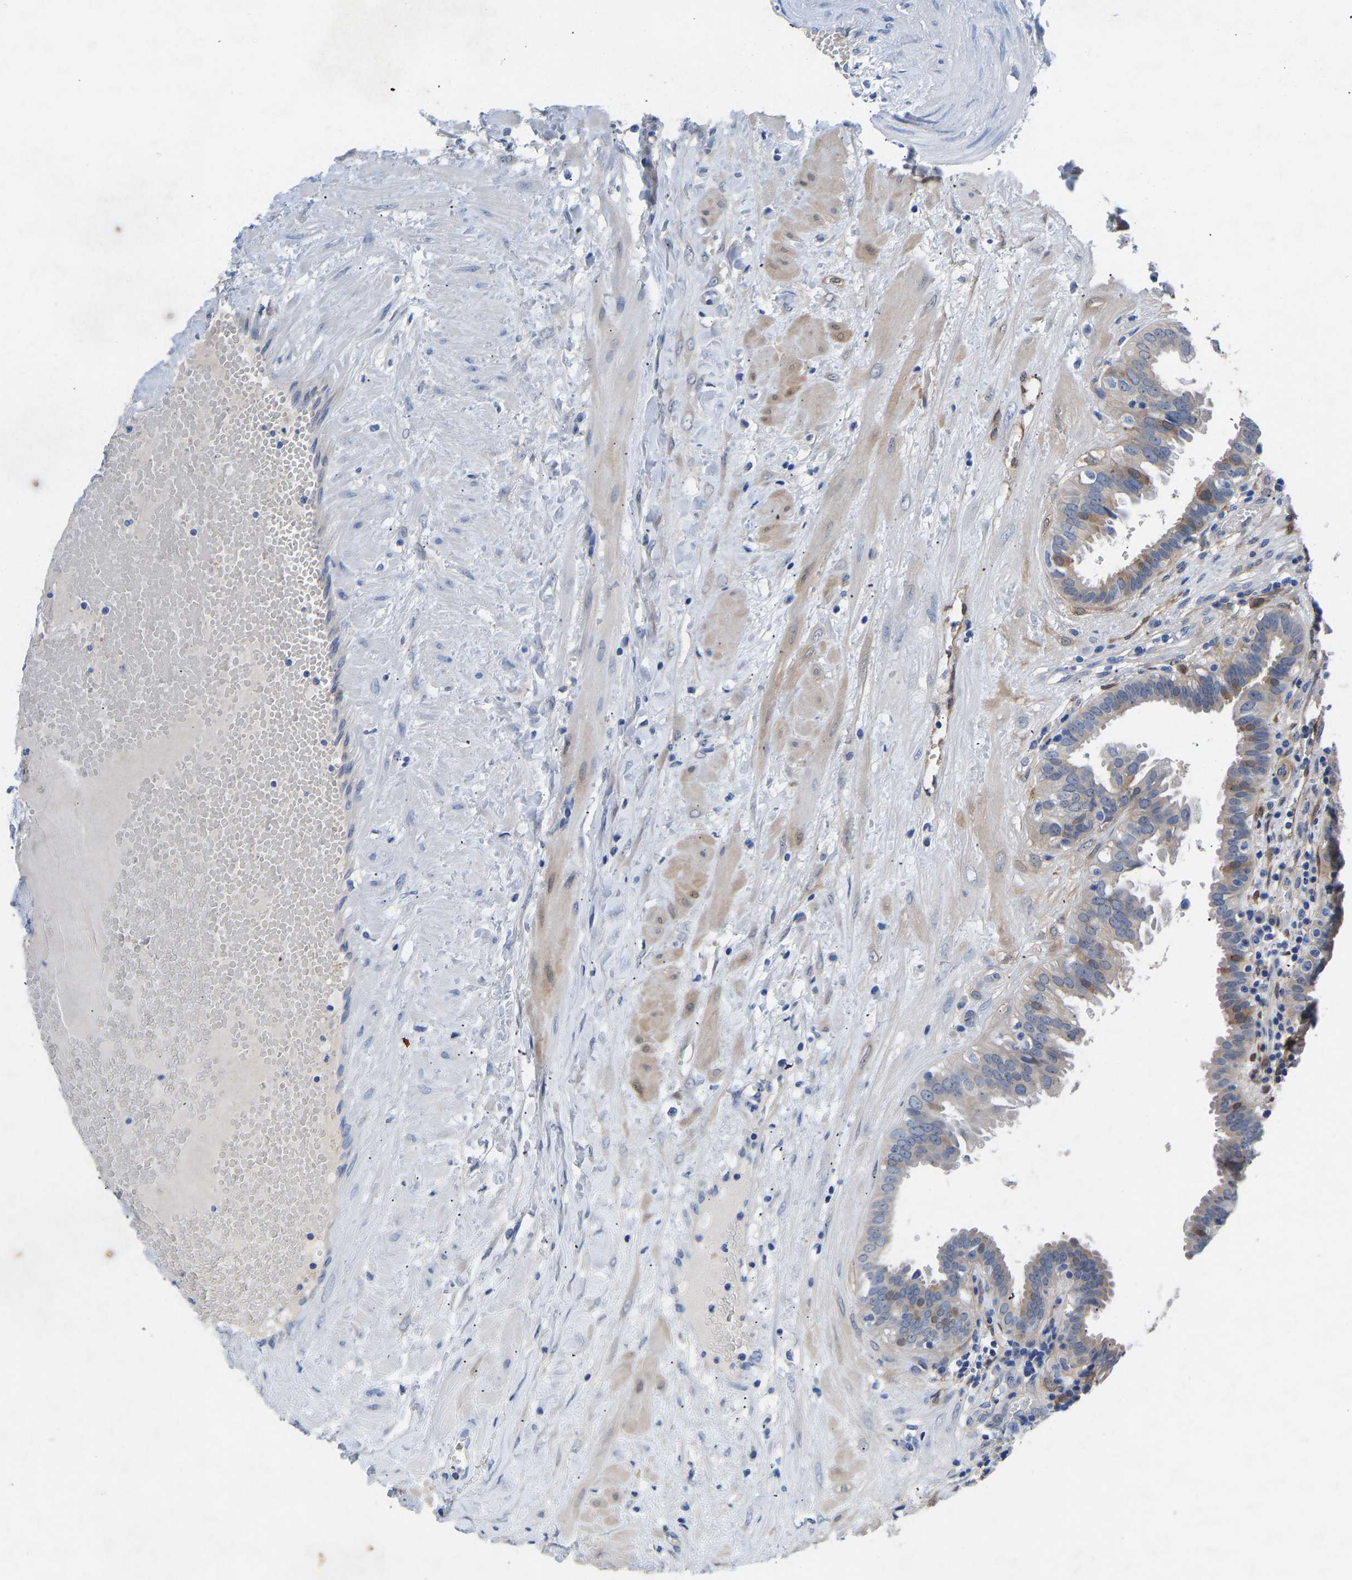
{"staining": {"intensity": "moderate", "quantity": ">75%", "location": "cytoplasmic/membranous"}, "tissue": "fallopian tube", "cell_type": "Glandular cells", "image_type": "normal", "snomed": [{"axis": "morphology", "description": "Normal tissue, NOS"}, {"axis": "topography", "description": "Fallopian tube"}, {"axis": "topography", "description": "Placenta"}], "caption": "Glandular cells exhibit moderate cytoplasmic/membranous staining in approximately >75% of cells in normal fallopian tube.", "gene": "RBP1", "patient": {"sex": "female", "age": 32}}